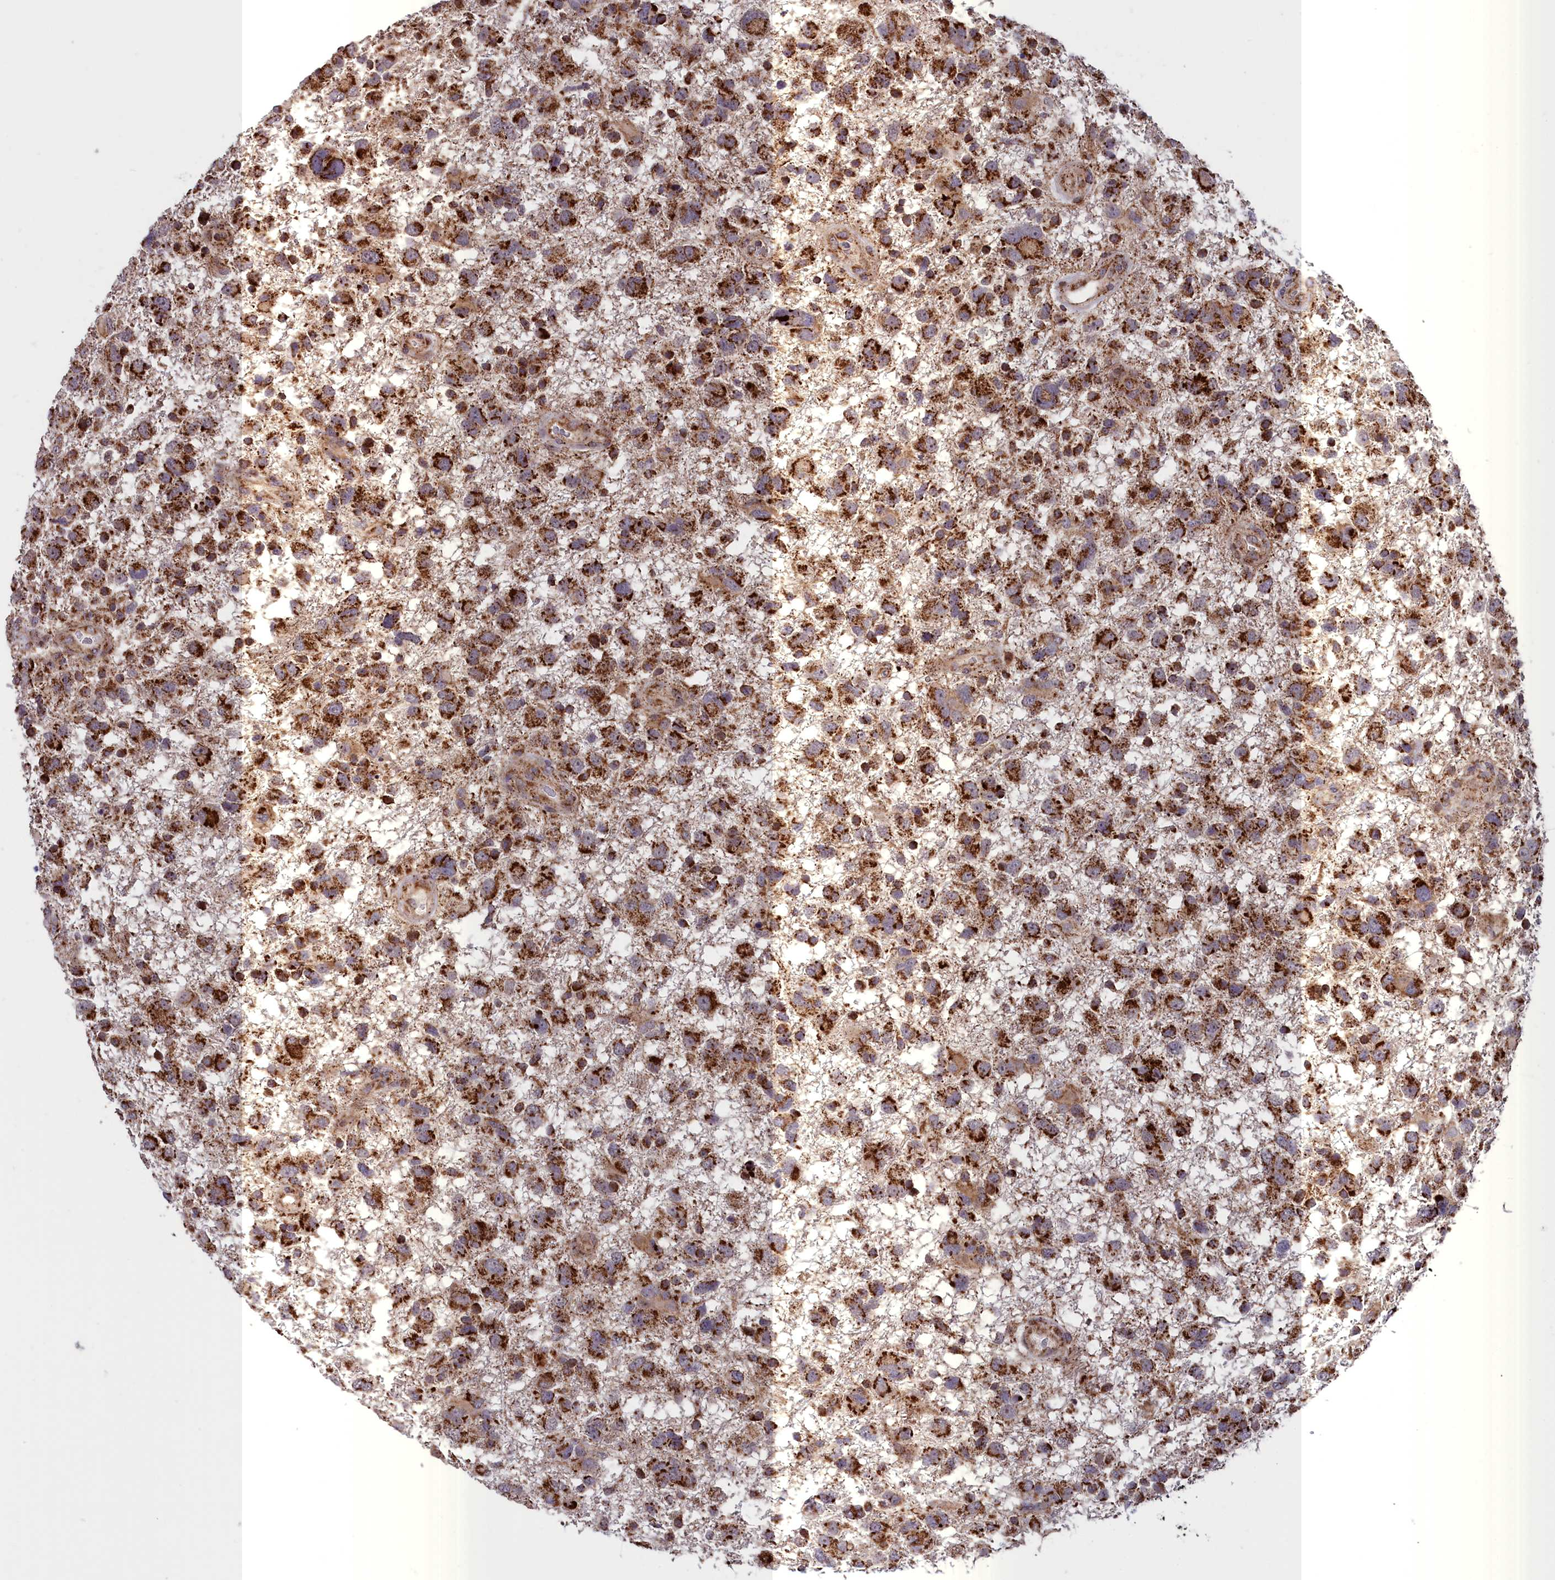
{"staining": {"intensity": "strong", "quantity": ">75%", "location": "cytoplasmic/membranous"}, "tissue": "glioma", "cell_type": "Tumor cells", "image_type": "cancer", "snomed": [{"axis": "morphology", "description": "Glioma, malignant, High grade"}, {"axis": "topography", "description": "Brain"}], "caption": "The immunohistochemical stain highlights strong cytoplasmic/membranous expression in tumor cells of malignant glioma (high-grade) tissue. (DAB IHC, brown staining for protein, blue staining for nuclei).", "gene": "TIMM44", "patient": {"sex": "male", "age": 61}}